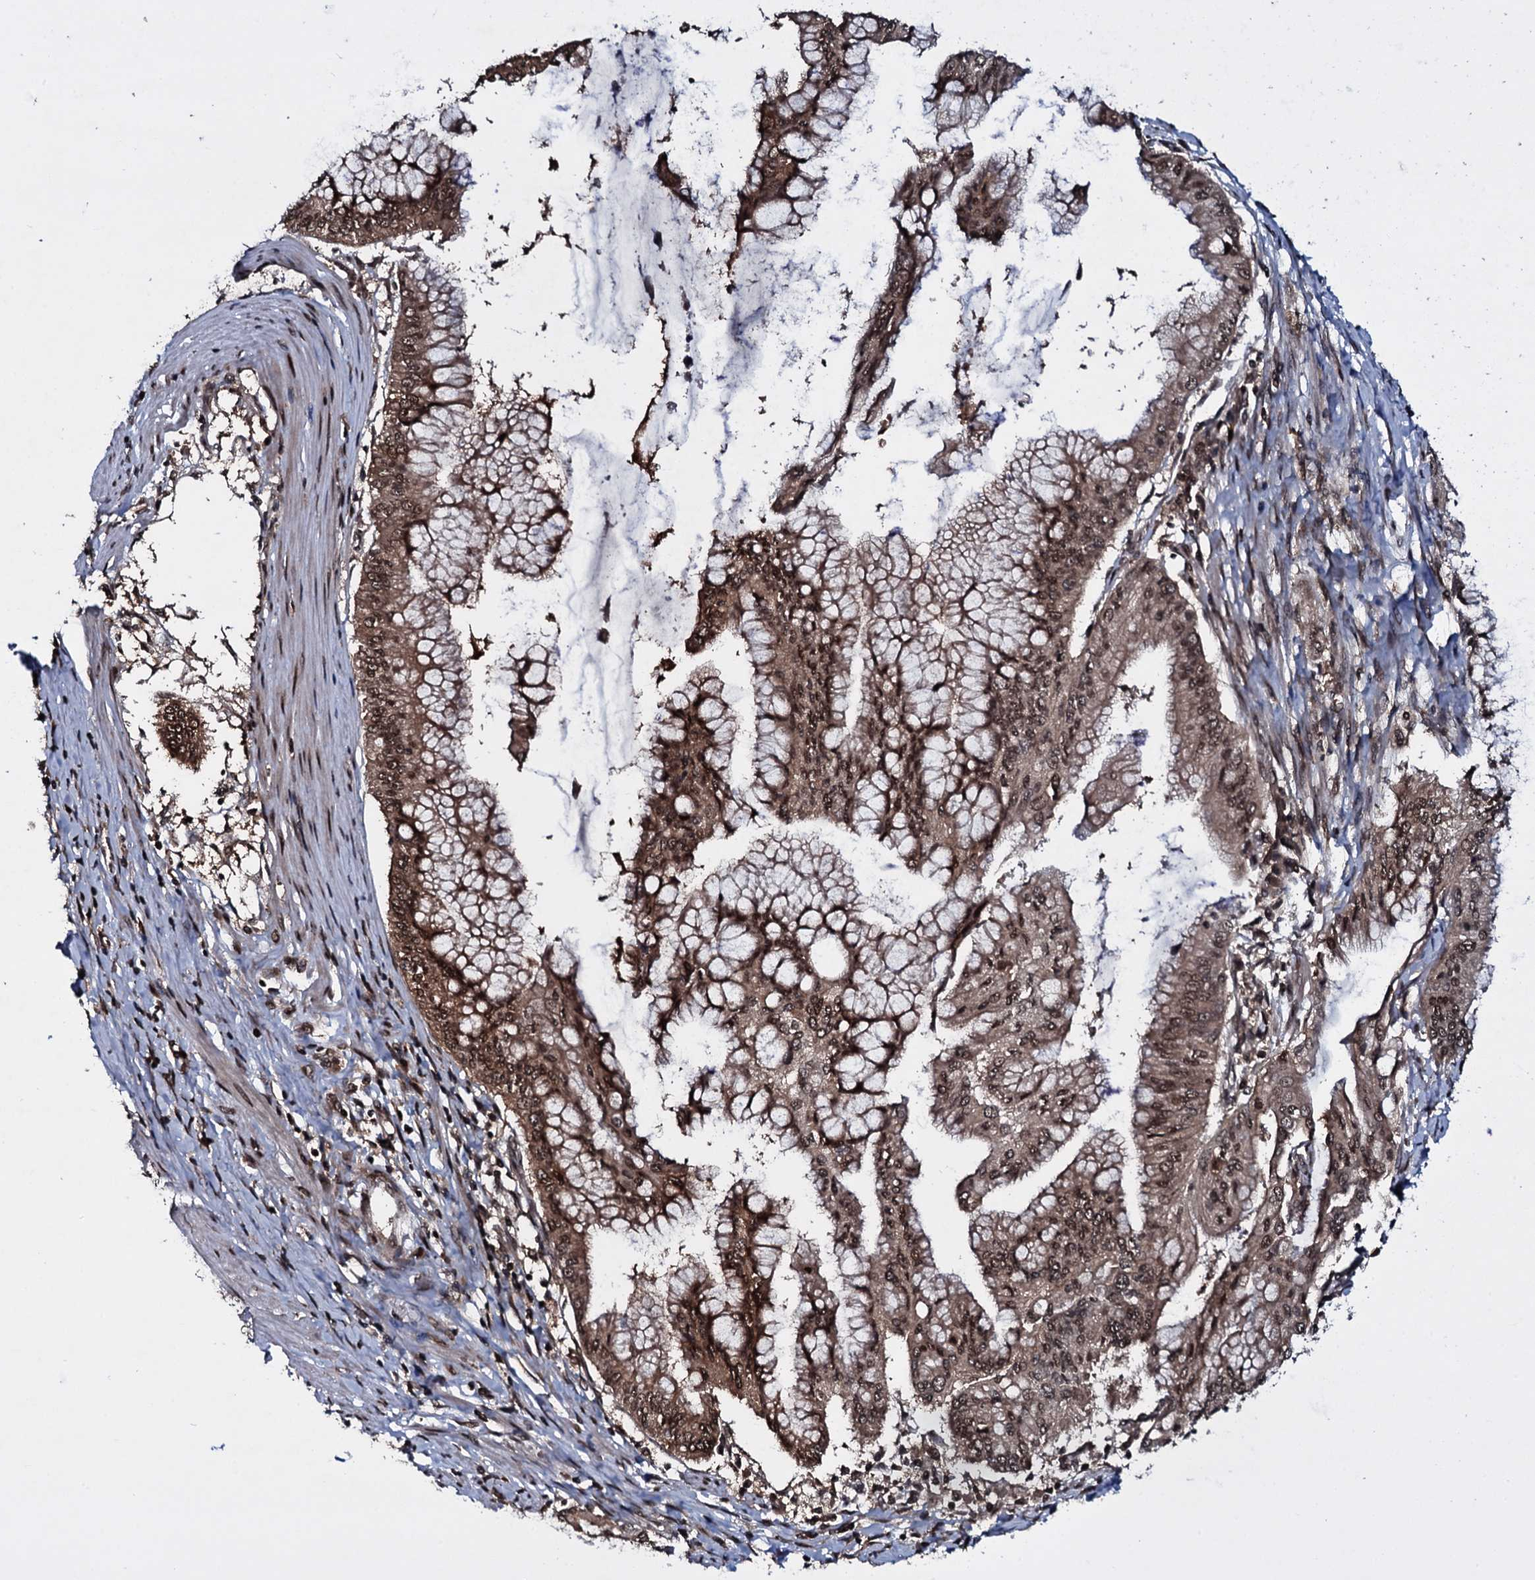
{"staining": {"intensity": "moderate", "quantity": ">75%", "location": "cytoplasmic/membranous,nuclear"}, "tissue": "pancreatic cancer", "cell_type": "Tumor cells", "image_type": "cancer", "snomed": [{"axis": "morphology", "description": "Adenocarcinoma, NOS"}, {"axis": "topography", "description": "Pancreas"}], "caption": "Moderate cytoplasmic/membranous and nuclear positivity for a protein is present in approximately >75% of tumor cells of pancreatic adenocarcinoma using immunohistochemistry.", "gene": "HDDC3", "patient": {"sex": "male", "age": 46}}